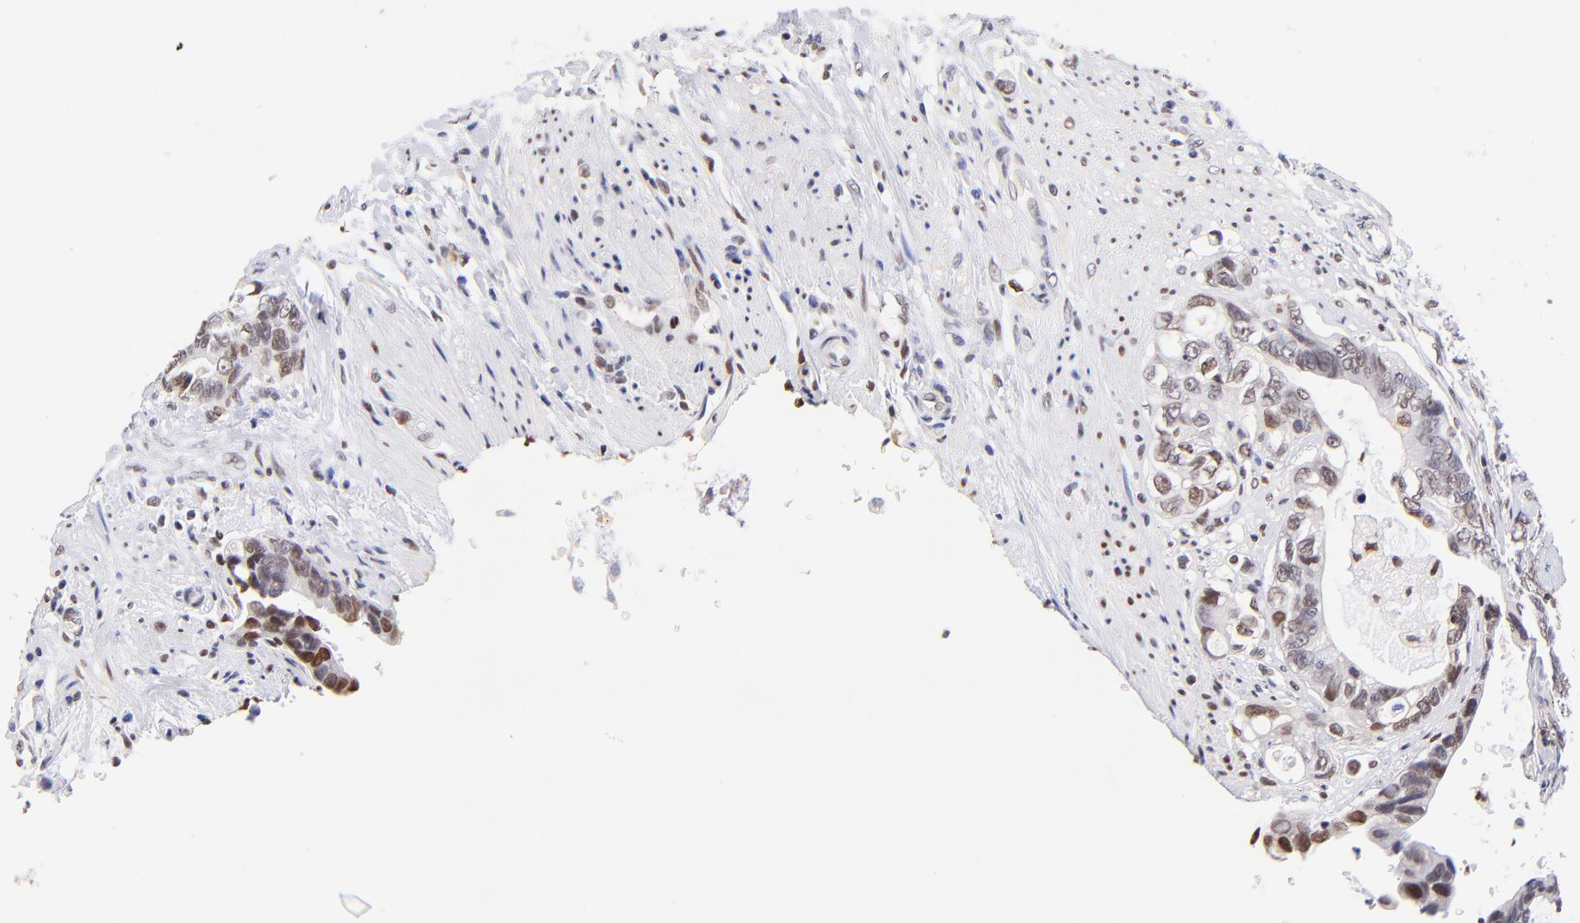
{"staining": {"intensity": "weak", "quantity": ">75%", "location": "nuclear"}, "tissue": "colorectal cancer", "cell_type": "Tumor cells", "image_type": "cancer", "snomed": [{"axis": "morphology", "description": "Adenocarcinoma, NOS"}, {"axis": "topography", "description": "Rectum"}], "caption": "Human colorectal cancer (adenocarcinoma) stained for a protein (brown) exhibits weak nuclear positive expression in about >75% of tumor cells.", "gene": "MIDEAS", "patient": {"sex": "female", "age": 57}}